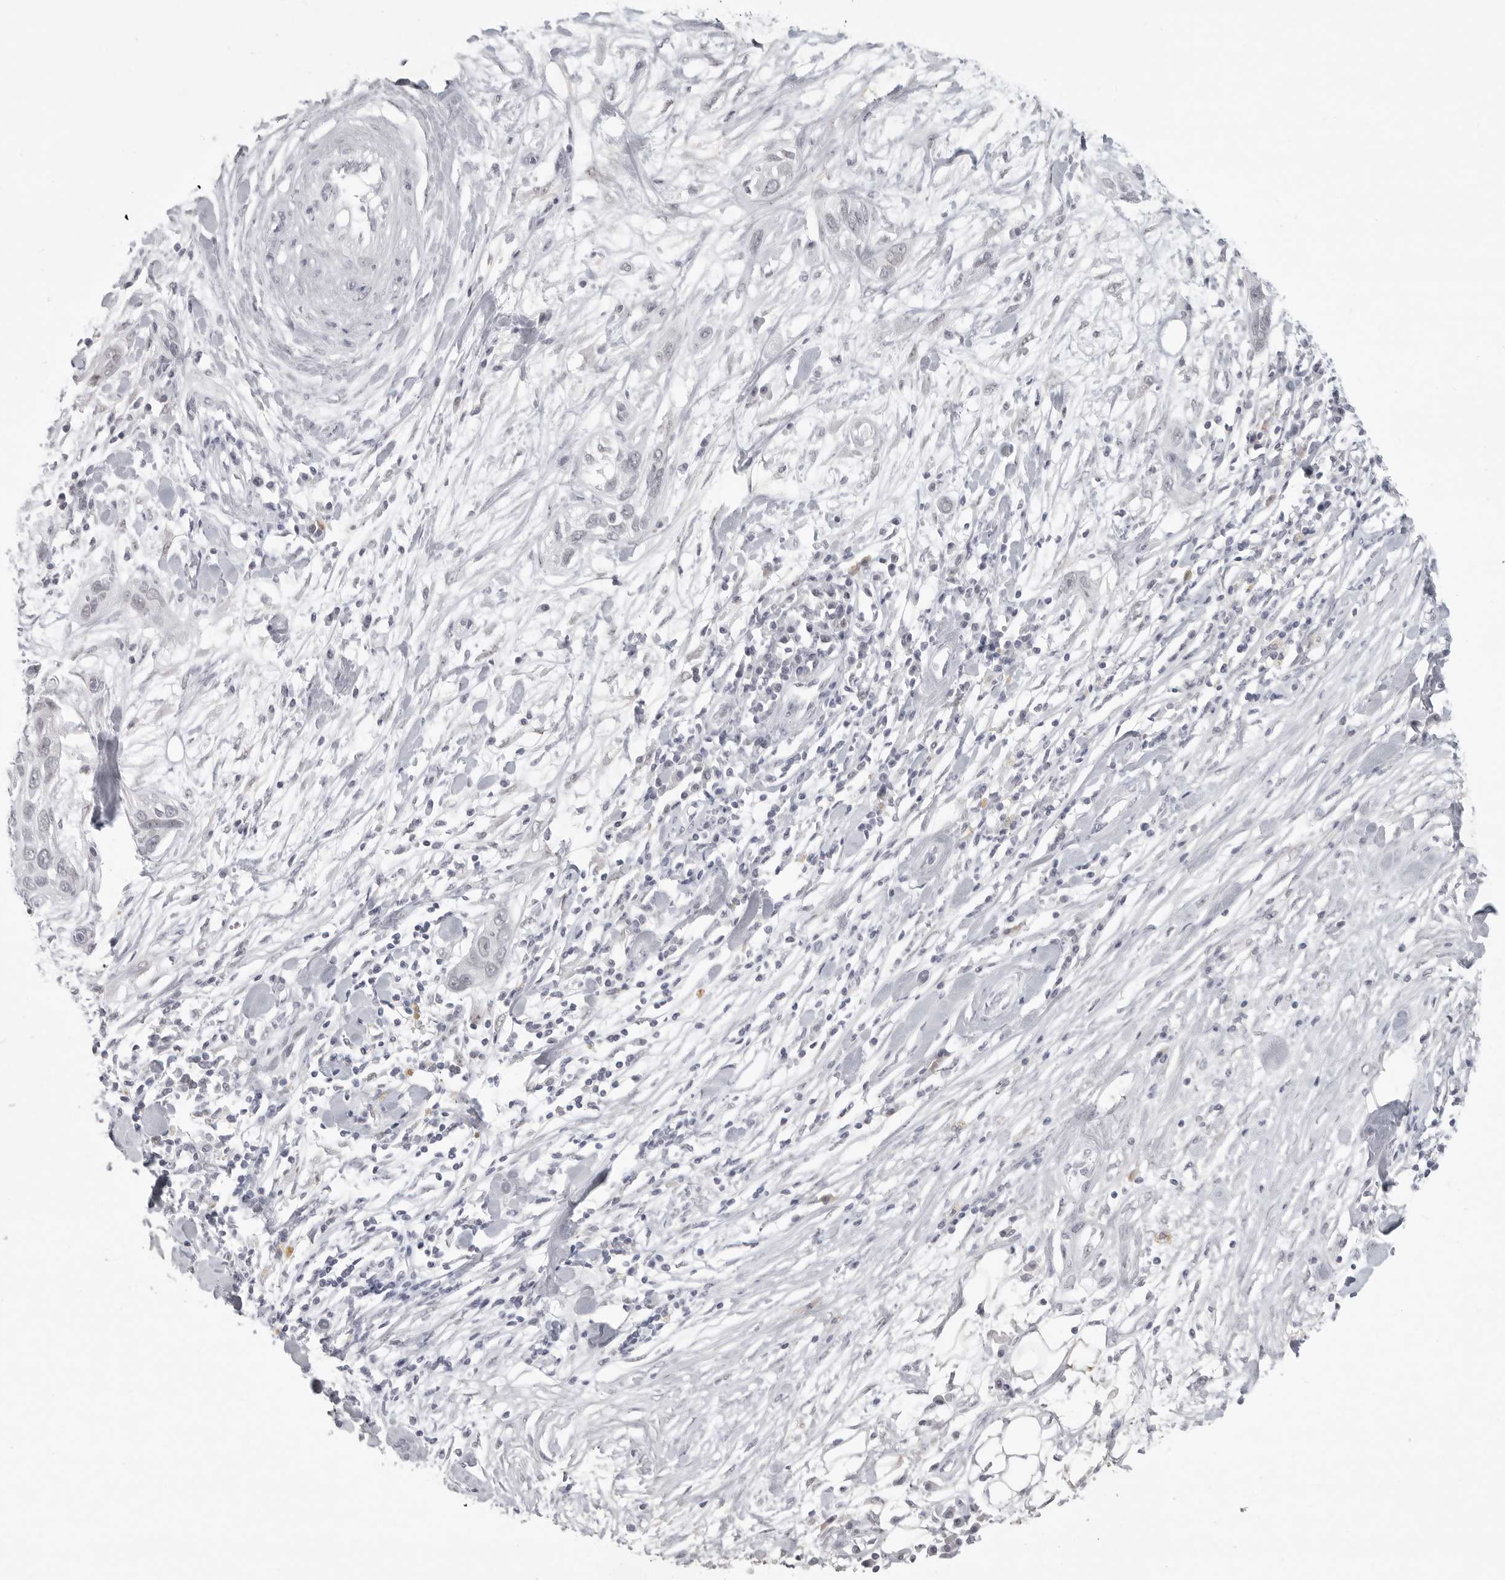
{"staining": {"intensity": "negative", "quantity": "none", "location": "none"}, "tissue": "pancreatic cancer", "cell_type": "Tumor cells", "image_type": "cancer", "snomed": [{"axis": "morphology", "description": "Adenocarcinoma, NOS"}, {"axis": "topography", "description": "Pancreas"}], "caption": "This is an immunohistochemistry image of pancreatic cancer (adenocarcinoma). There is no staining in tumor cells.", "gene": "TCTN3", "patient": {"sex": "female", "age": 60}}